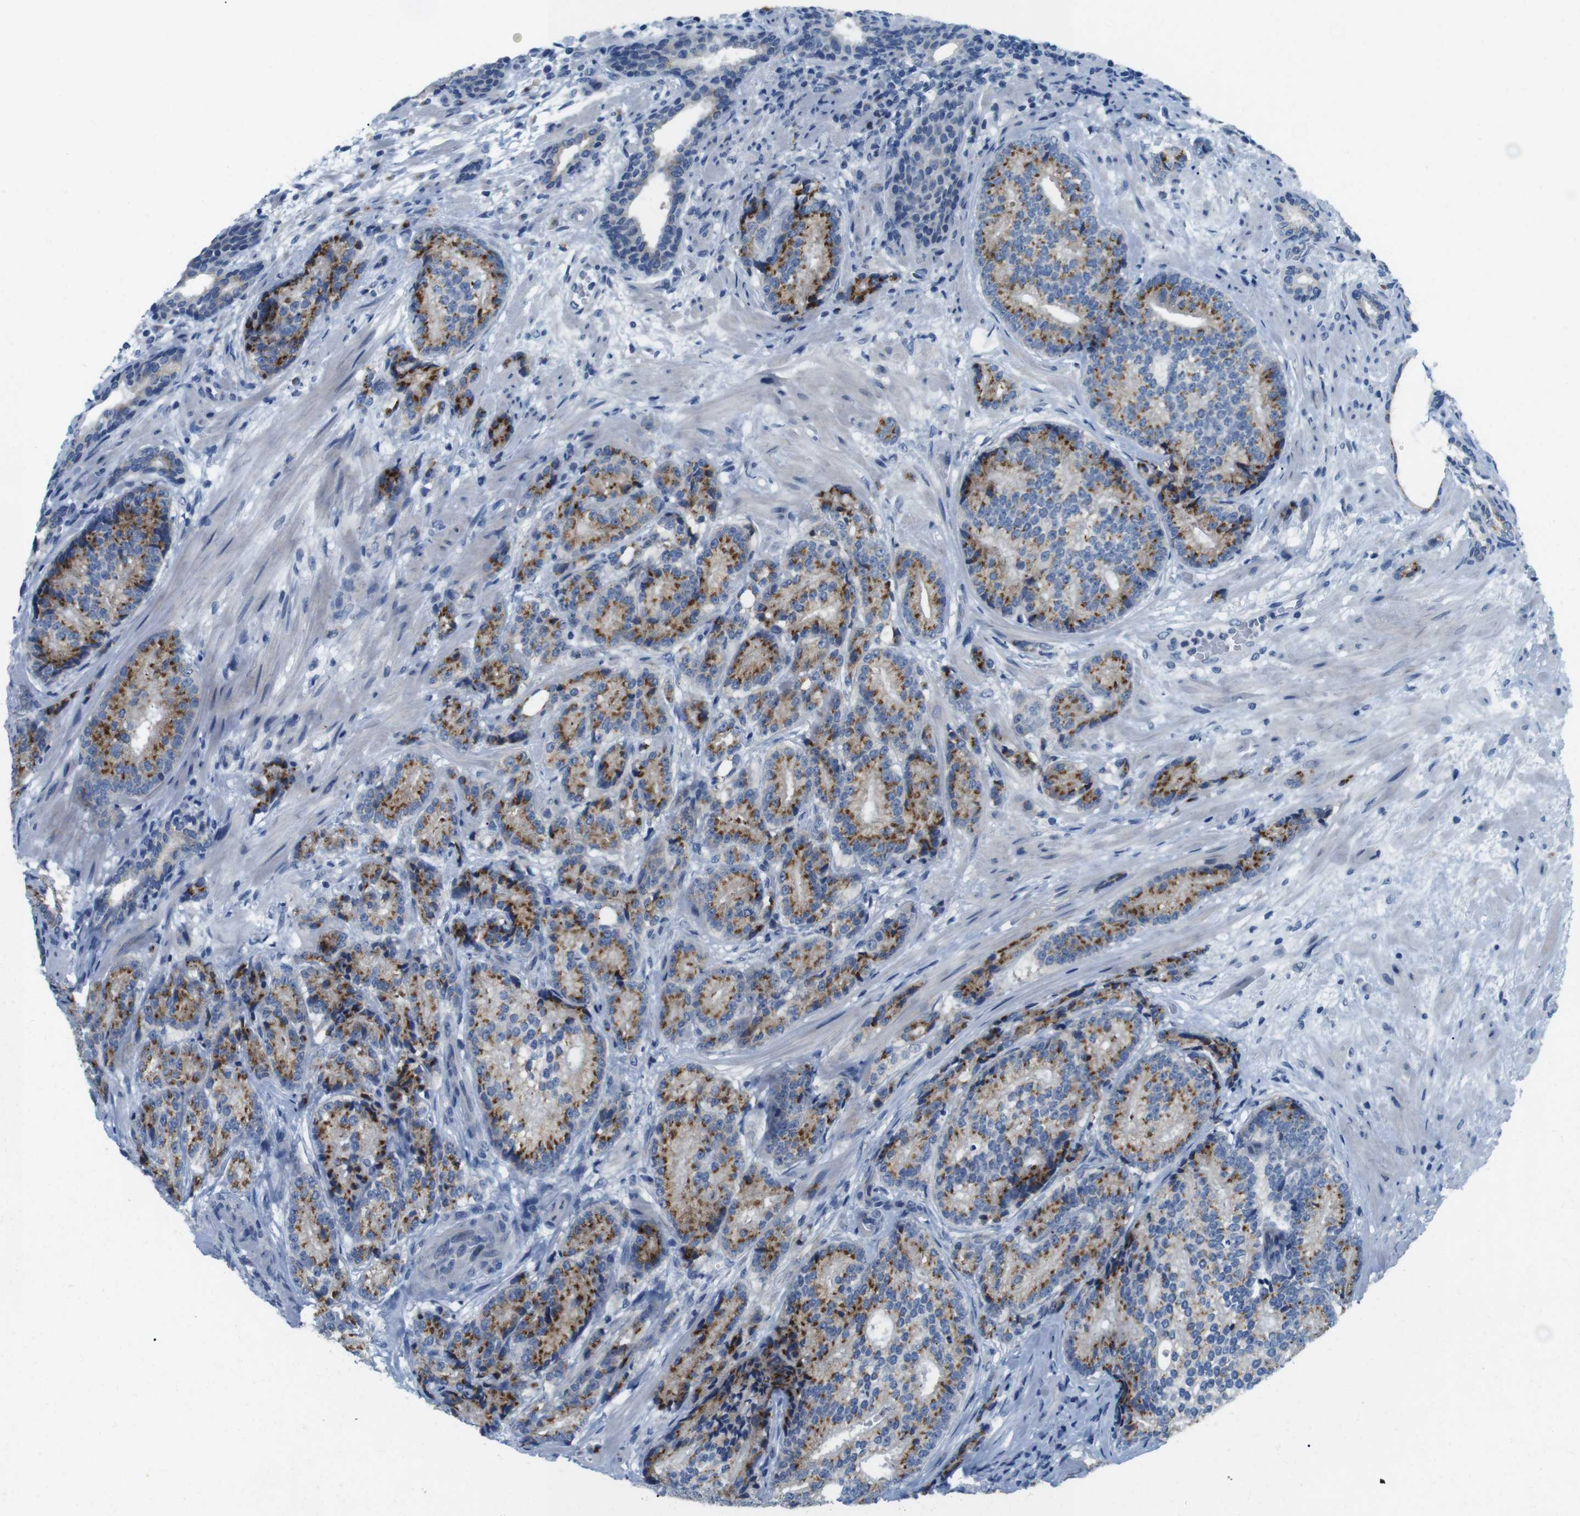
{"staining": {"intensity": "moderate", "quantity": ">75%", "location": "cytoplasmic/membranous"}, "tissue": "prostate cancer", "cell_type": "Tumor cells", "image_type": "cancer", "snomed": [{"axis": "morphology", "description": "Adenocarcinoma, High grade"}, {"axis": "topography", "description": "Prostate"}], "caption": "Prostate high-grade adenocarcinoma stained with a brown dye displays moderate cytoplasmic/membranous positive positivity in approximately >75% of tumor cells.", "gene": "GOLGA2", "patient": {"sex": "male", "age": 61}}